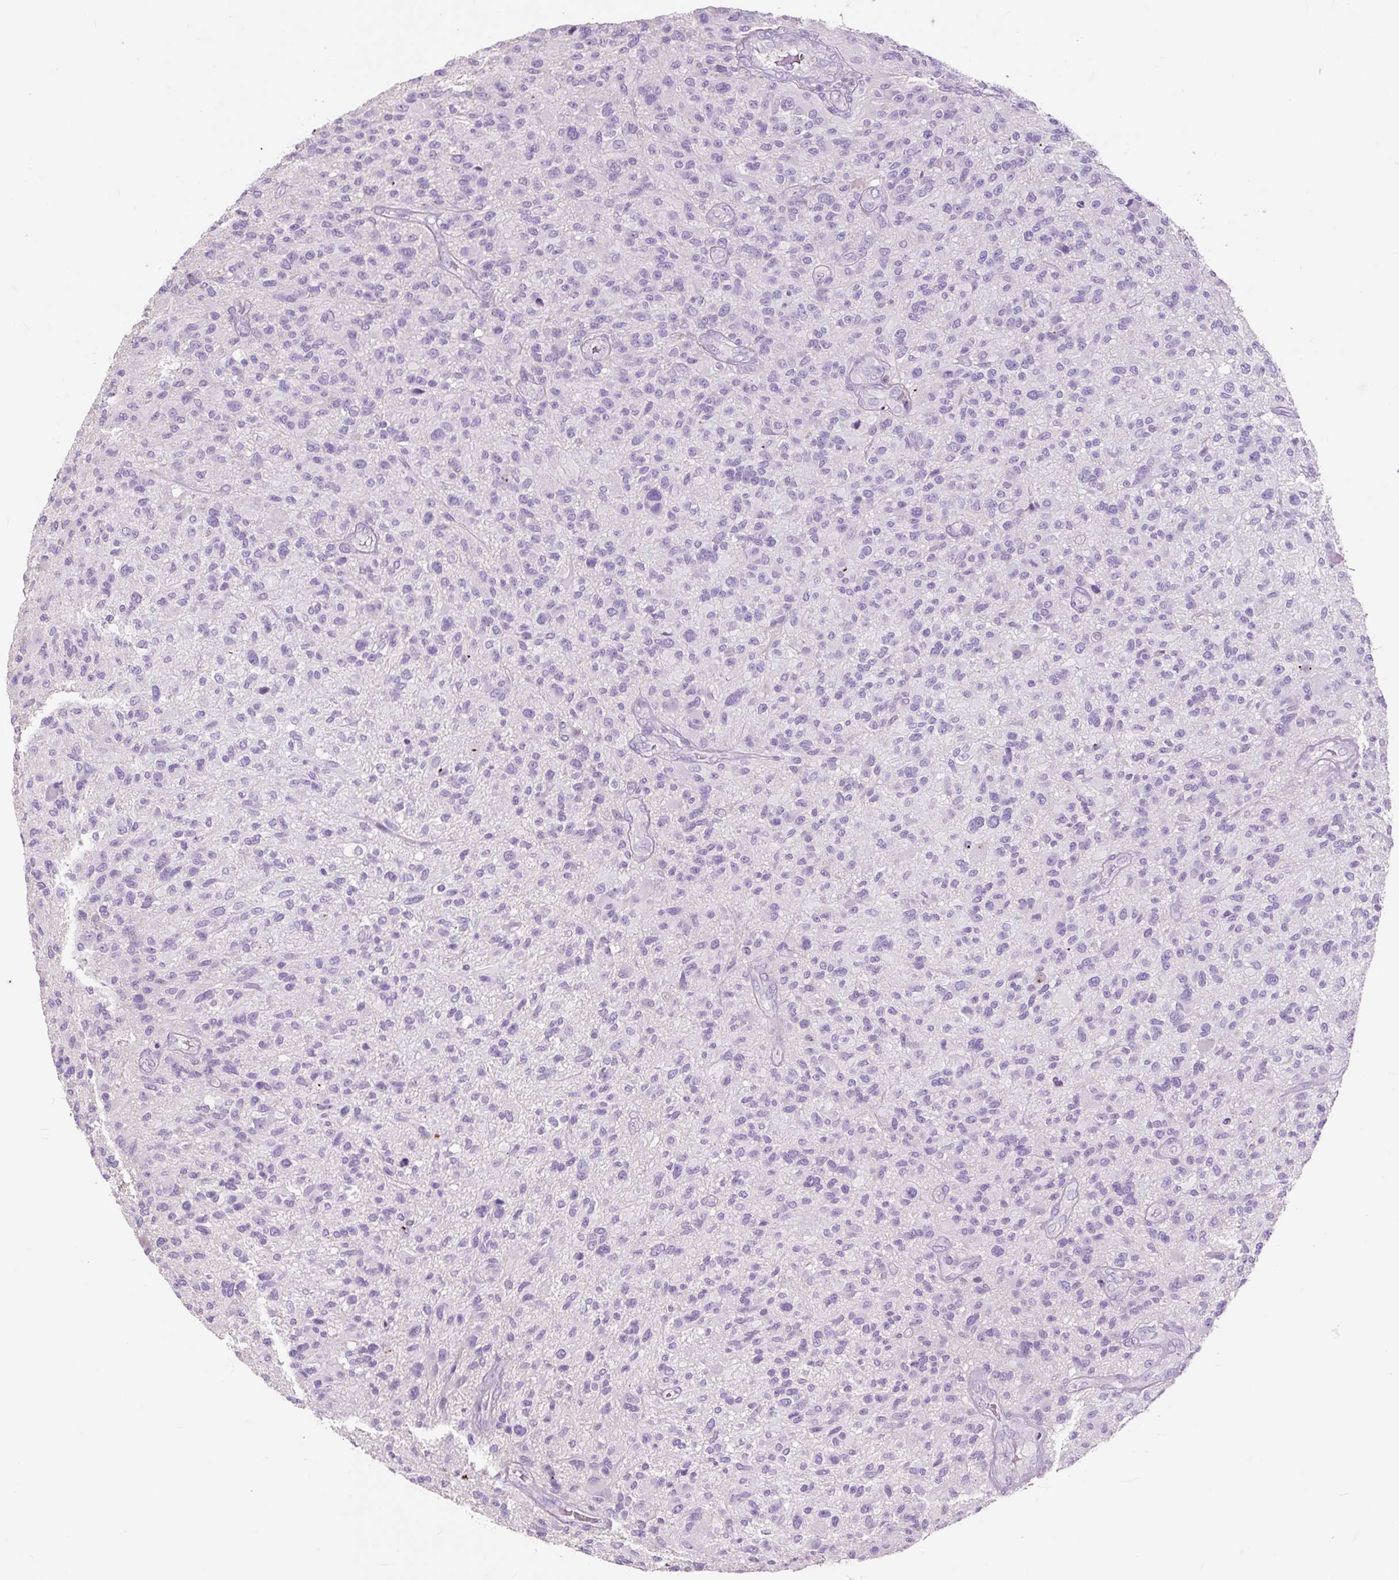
{"staining": {"intensity": "negative", "quantity": "none", "location": "none"}, "tissue": "glioma", "cell_type": "Tumor cells", "image_type": "cancer", "snomed": [{"axis": "morphology", "description": "Glioma, malignant, High grade"}, {"axis": "topography", "description": "Brain"}], "caption": "Tumor cells are negative for protein expression in human malignant glioma (high-grade).", "gene": "OR10A7", "patient": {"sex": "male", "age": 47}}